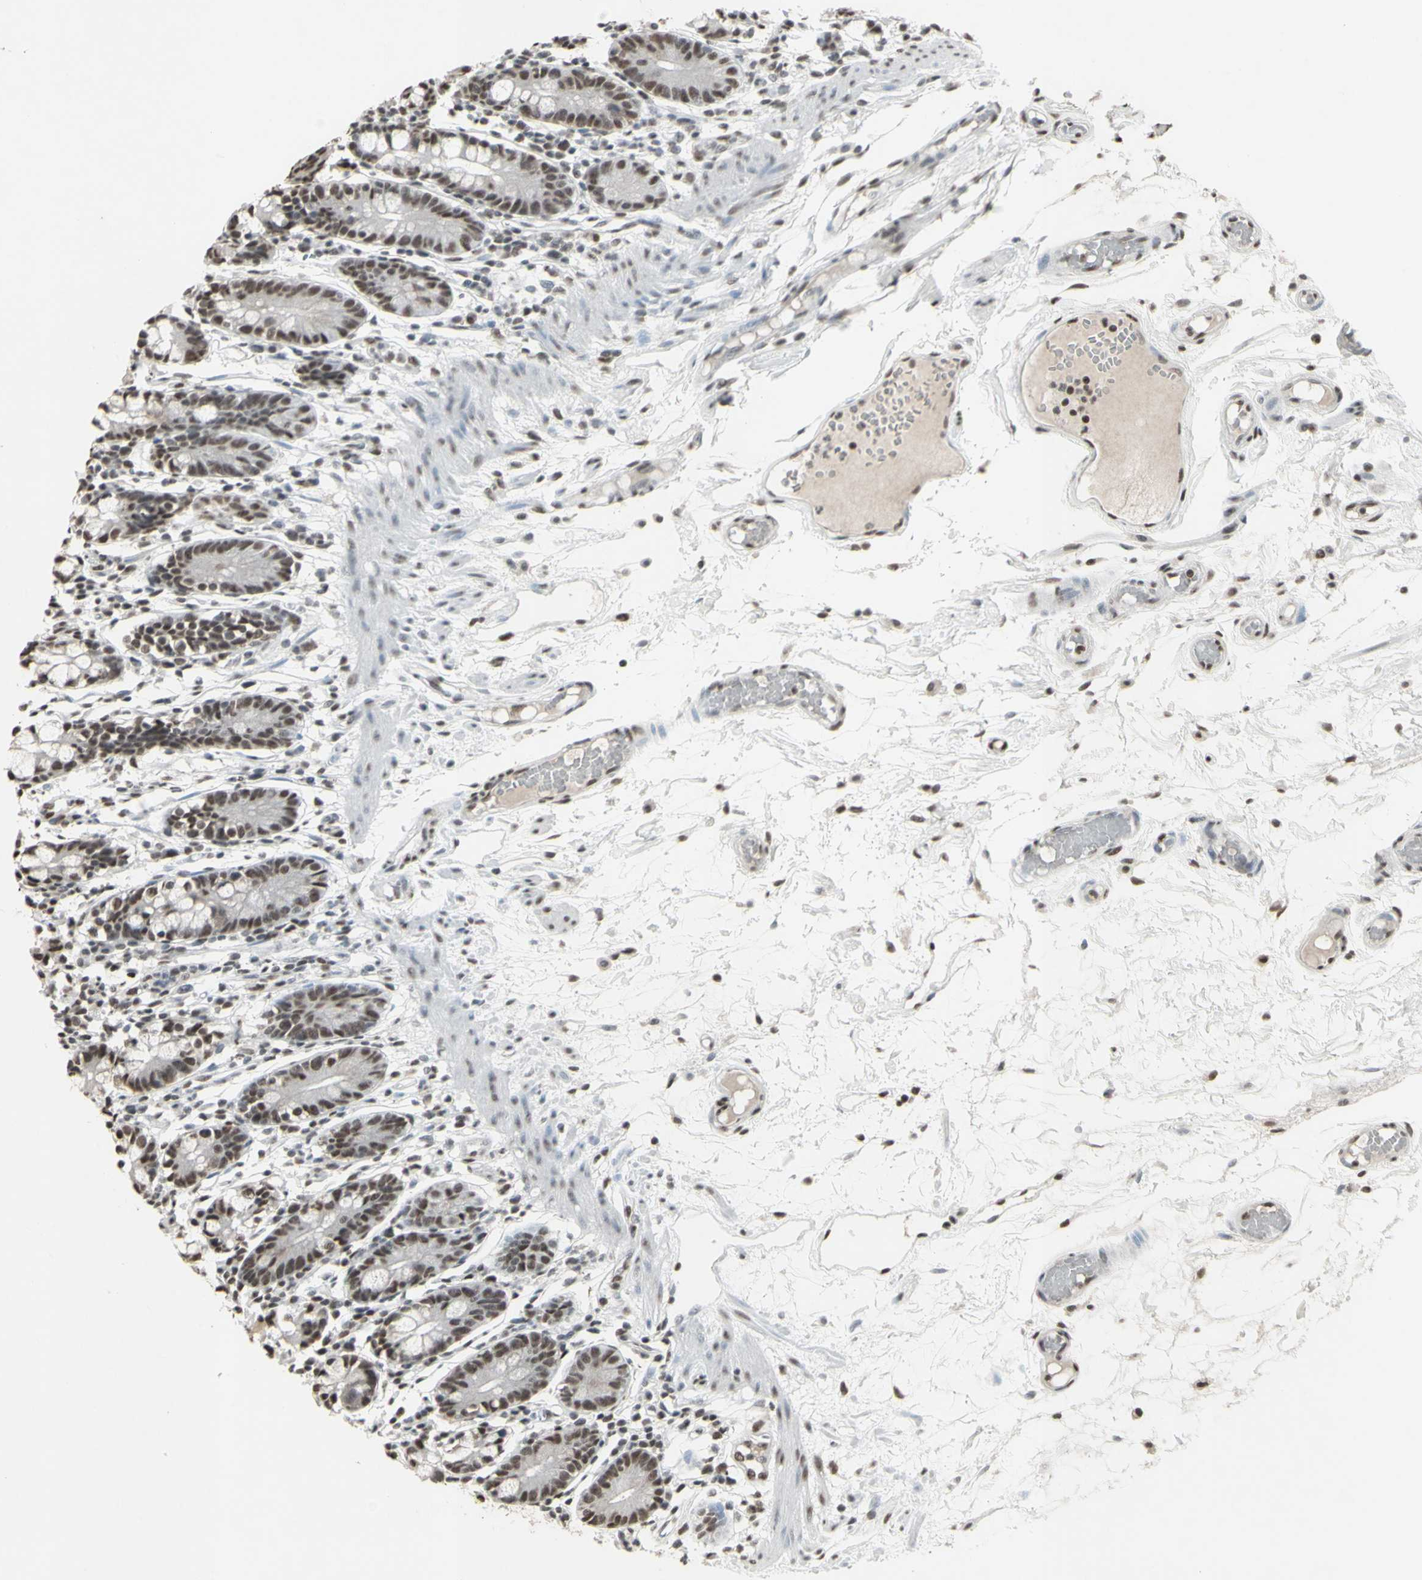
{"staining": {"intensity": "moderate", "quantity": ">75%", "location": "nuclear"}, "tissue": "small intestine", "cell_type": "Glandular cells", "image_type": "normal", "snomed": [{"axis": "morphology", "description": "Normal tissue, NOS"}, {"axis": "morphology", "description": "Cystadenocarcinoma, serous, Metastatic site"}, {"axis": "topography", "description": "Small intestine"}], "caption": "A high-resolution micrograph shows IHC staining of unremarkable small intestine, which exhibits moderate nuclear staining in approximately >75% of glandular cells. (Brightfield microscopy of DAB IHC at high magnification).", "gene": "TRIM28", "patient": {"sex": "female", "age": 61}}